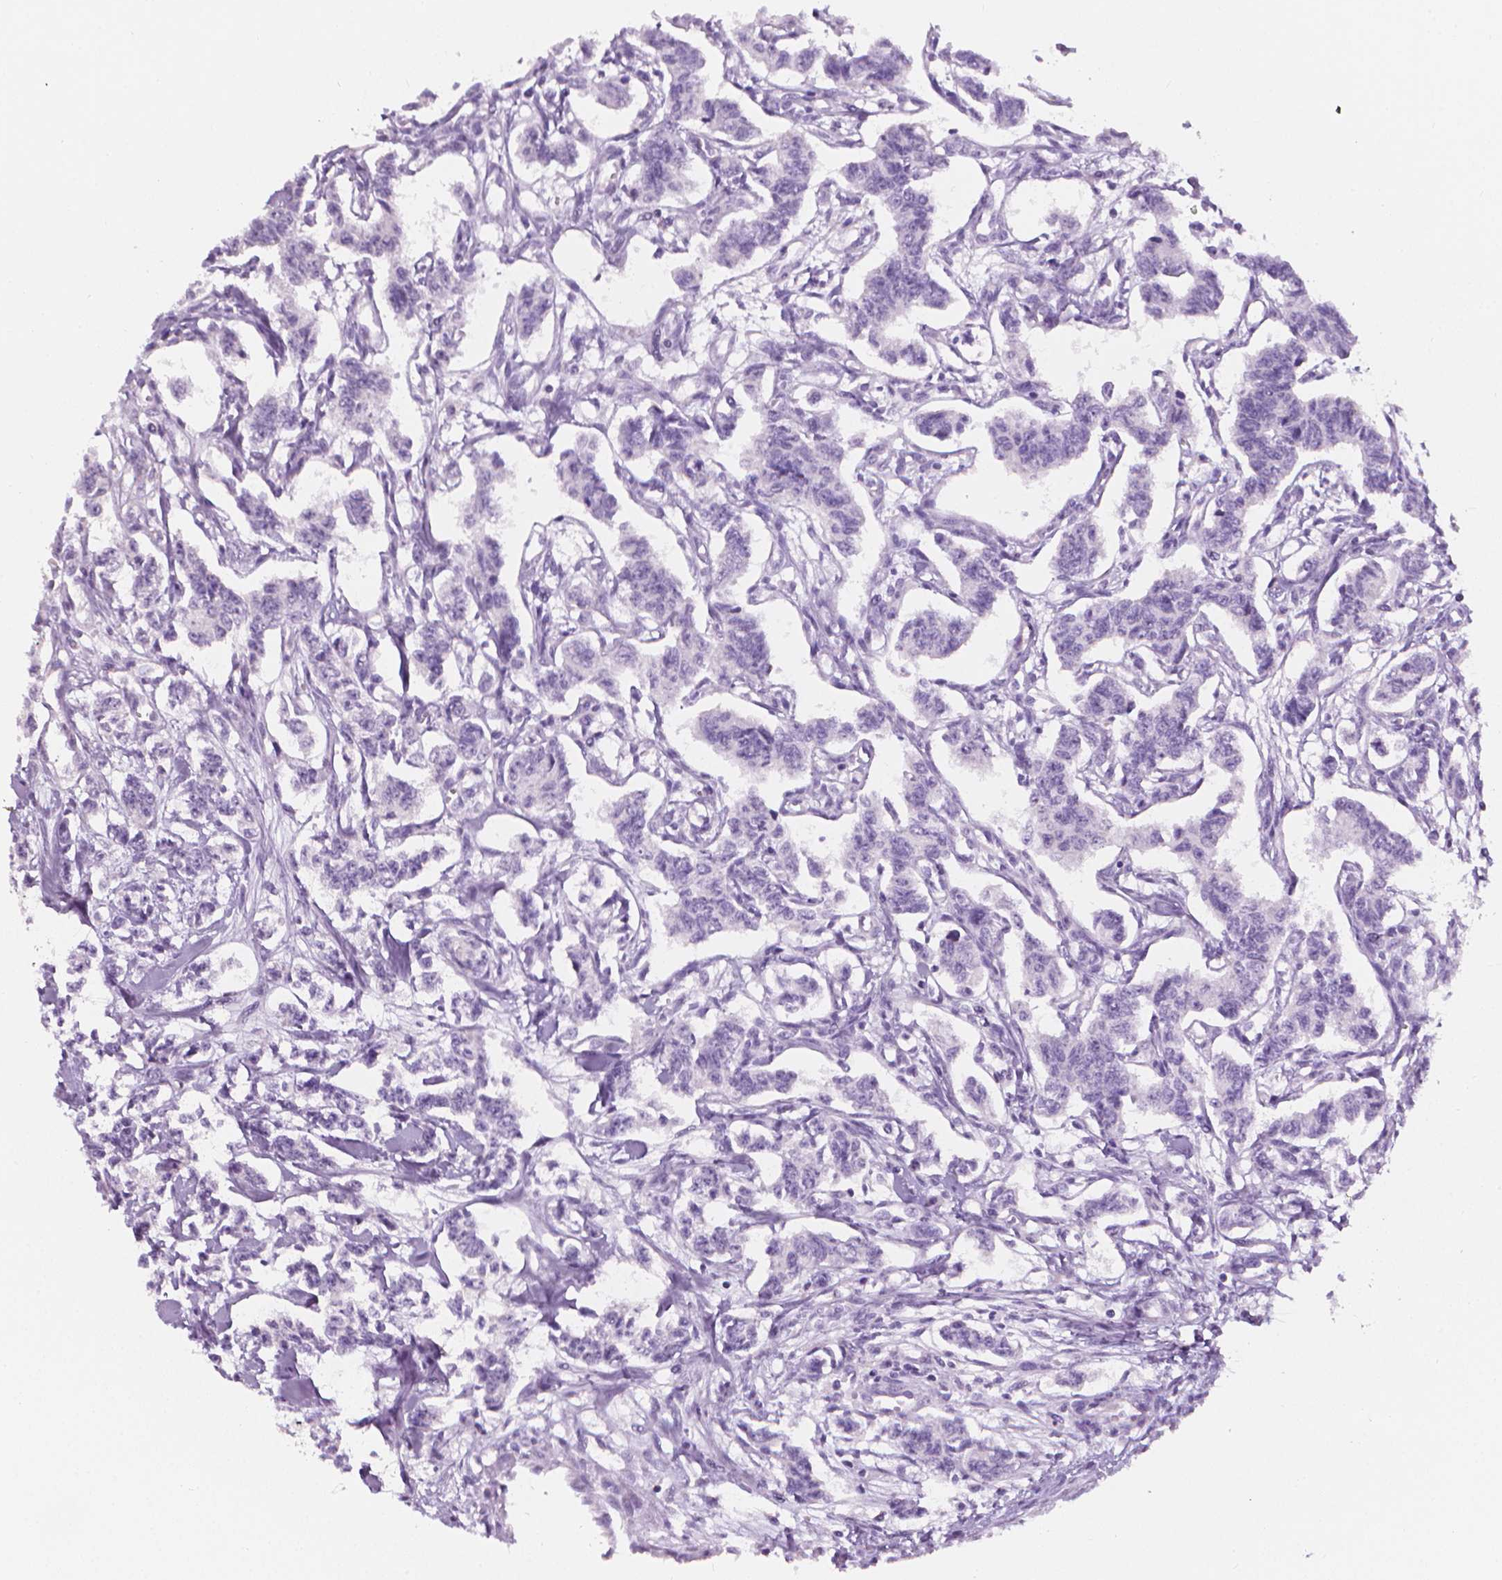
{"staining": {"intensity": "negative", "quantity": "none", "location": "none"}, "tissue": "carcinoid", "cell_type": "Tumor cells", "image_type": "cancer", "snomed": [{"axis": "morphology", "description": "Carcinoid, malignant, NOS"}, {"axis": "topography", "description": "Kidney"}], "caption": "The image displays no significant positivity in tumor cells of malignant carcinoid.", "gene": "DCAF8L1", "patient": {"sex": "female", "age": 41}}